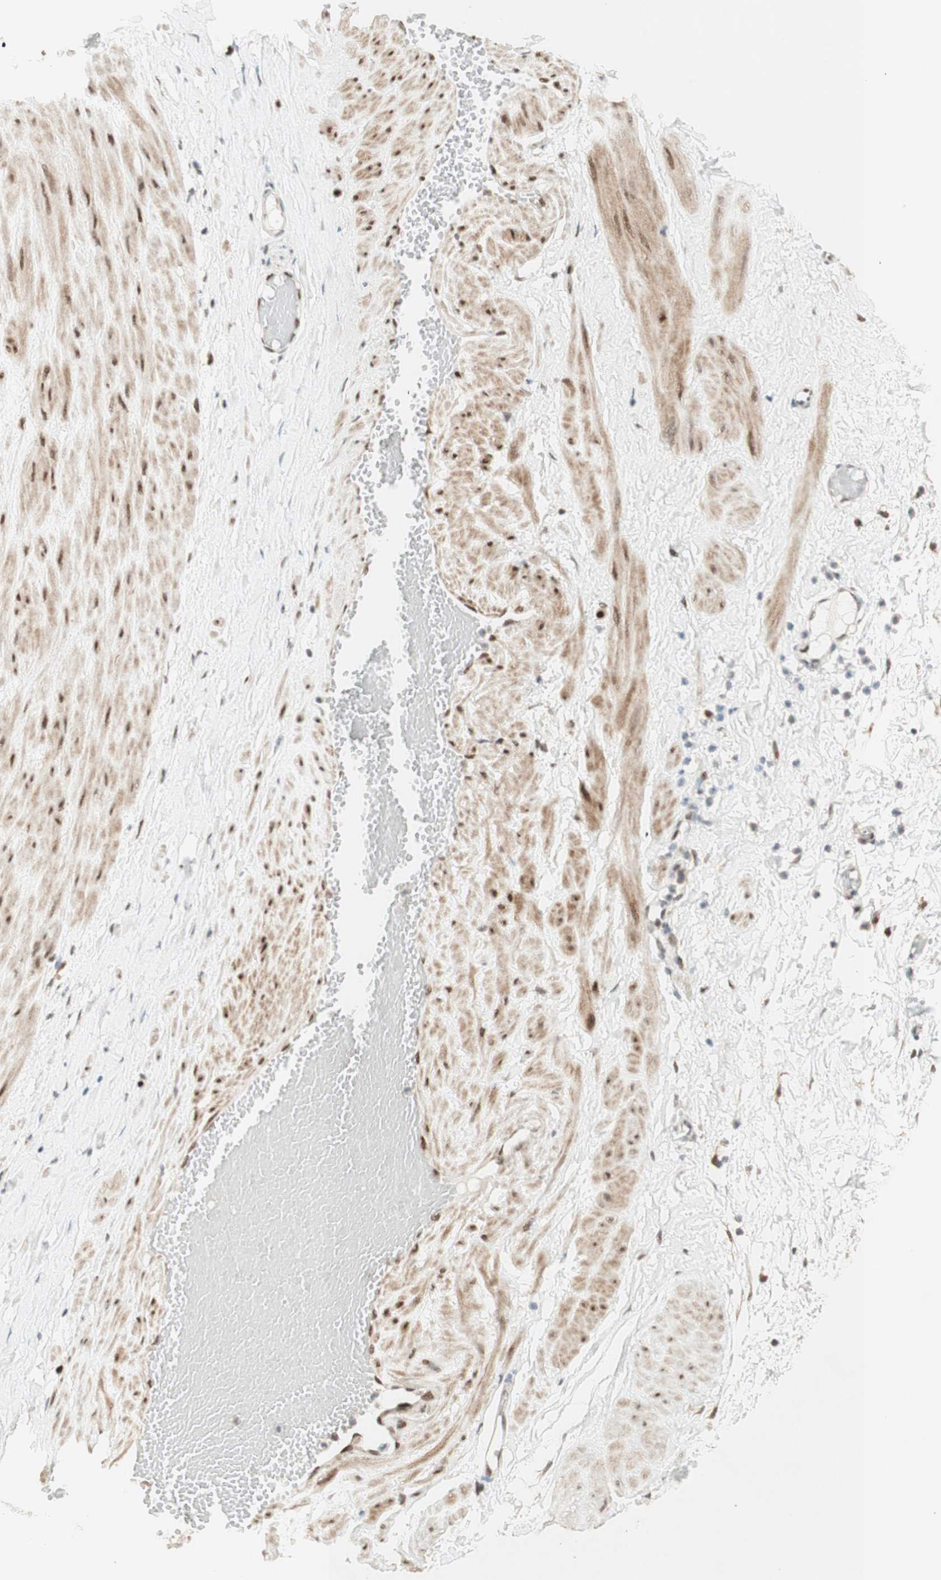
{"staining": {"intensity": "moderate", "quantity": ">75%", "location": "cytoplasmic/membranous"}, "tissue": "adipose tissue", "cell_type": "Adipocytes", "image_type": "normal", "snomed": [{"axis": "morphology", "description": "Normal tissue, NOS"}, {"axis": "topography", "description": "Soft tissue"}, {"axis": "topography", "description": "Vascular tissue"}], "caption": "An image showing moderate cytoplasmic/membranous positivity in about >75% of adipocytes in benign adipose tissue, as visualized by brown immunohistochemical staining.", "gene": "FOXP1", "patient": {"sex": "female", "age": 35}}